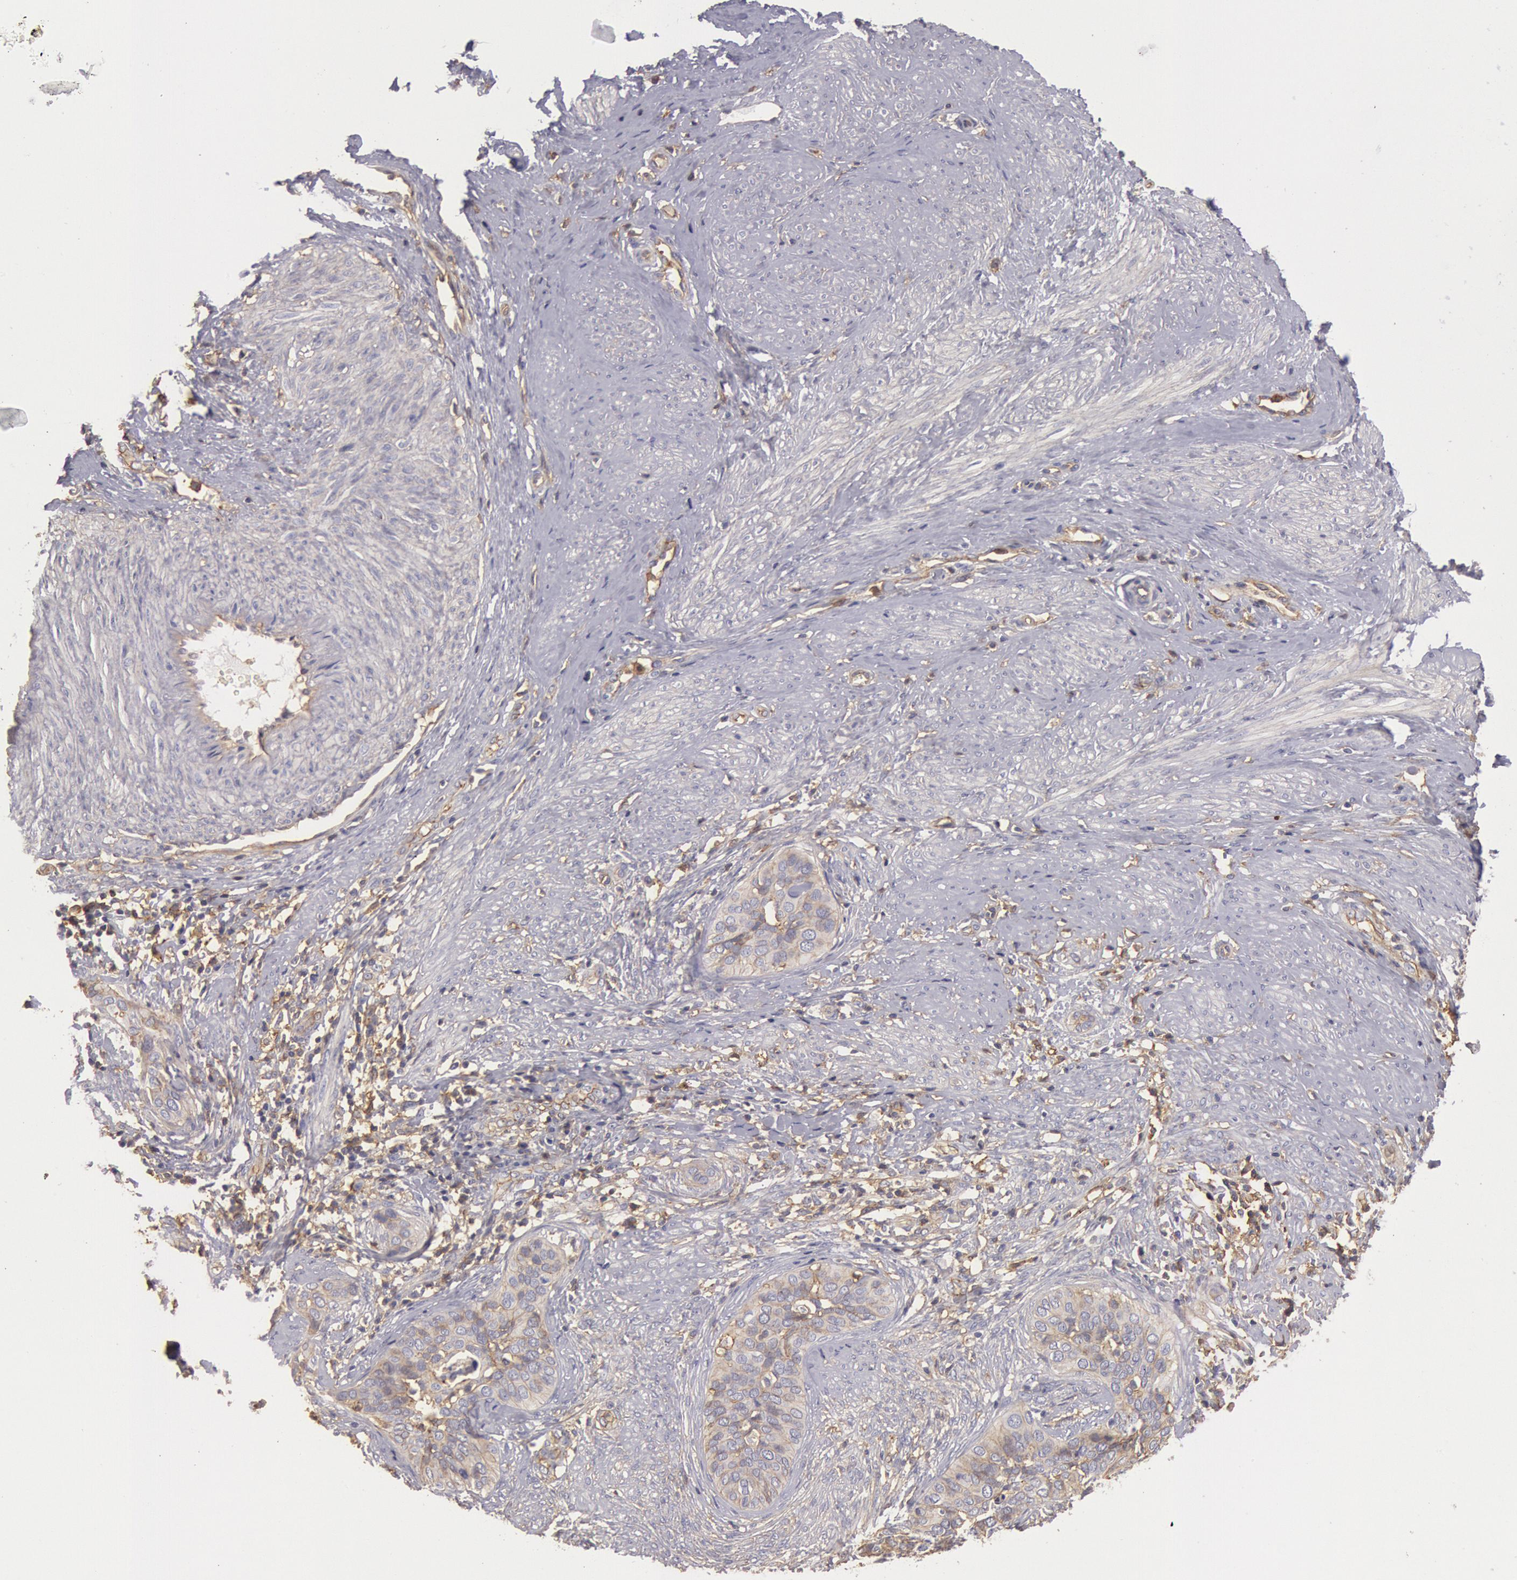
{"staining": {"intensity": "moderate", "quantity": "25%-75%", "location": "cytoplasmic/membranous"}, "tissue": "cervical cancer", "cell_type": "Tumor cells", "image_type": "cancer", "snomed": [{"axis": "morphology", "description": "Squamous cell carcinoma, NOS"}, {"axis": "topography", "description": "Cervix"}], "caption": "Protein analysis of cervical squamous cell carcinoma tissue displays moderate cytoplasmic/membranous expression in about 25%-75% of tumor cells. (brown staining indicates protein expression, while blue staining denotes nuclei).", "gene": "SNAP23", "patient": {"sex": "female", "age": 31}}